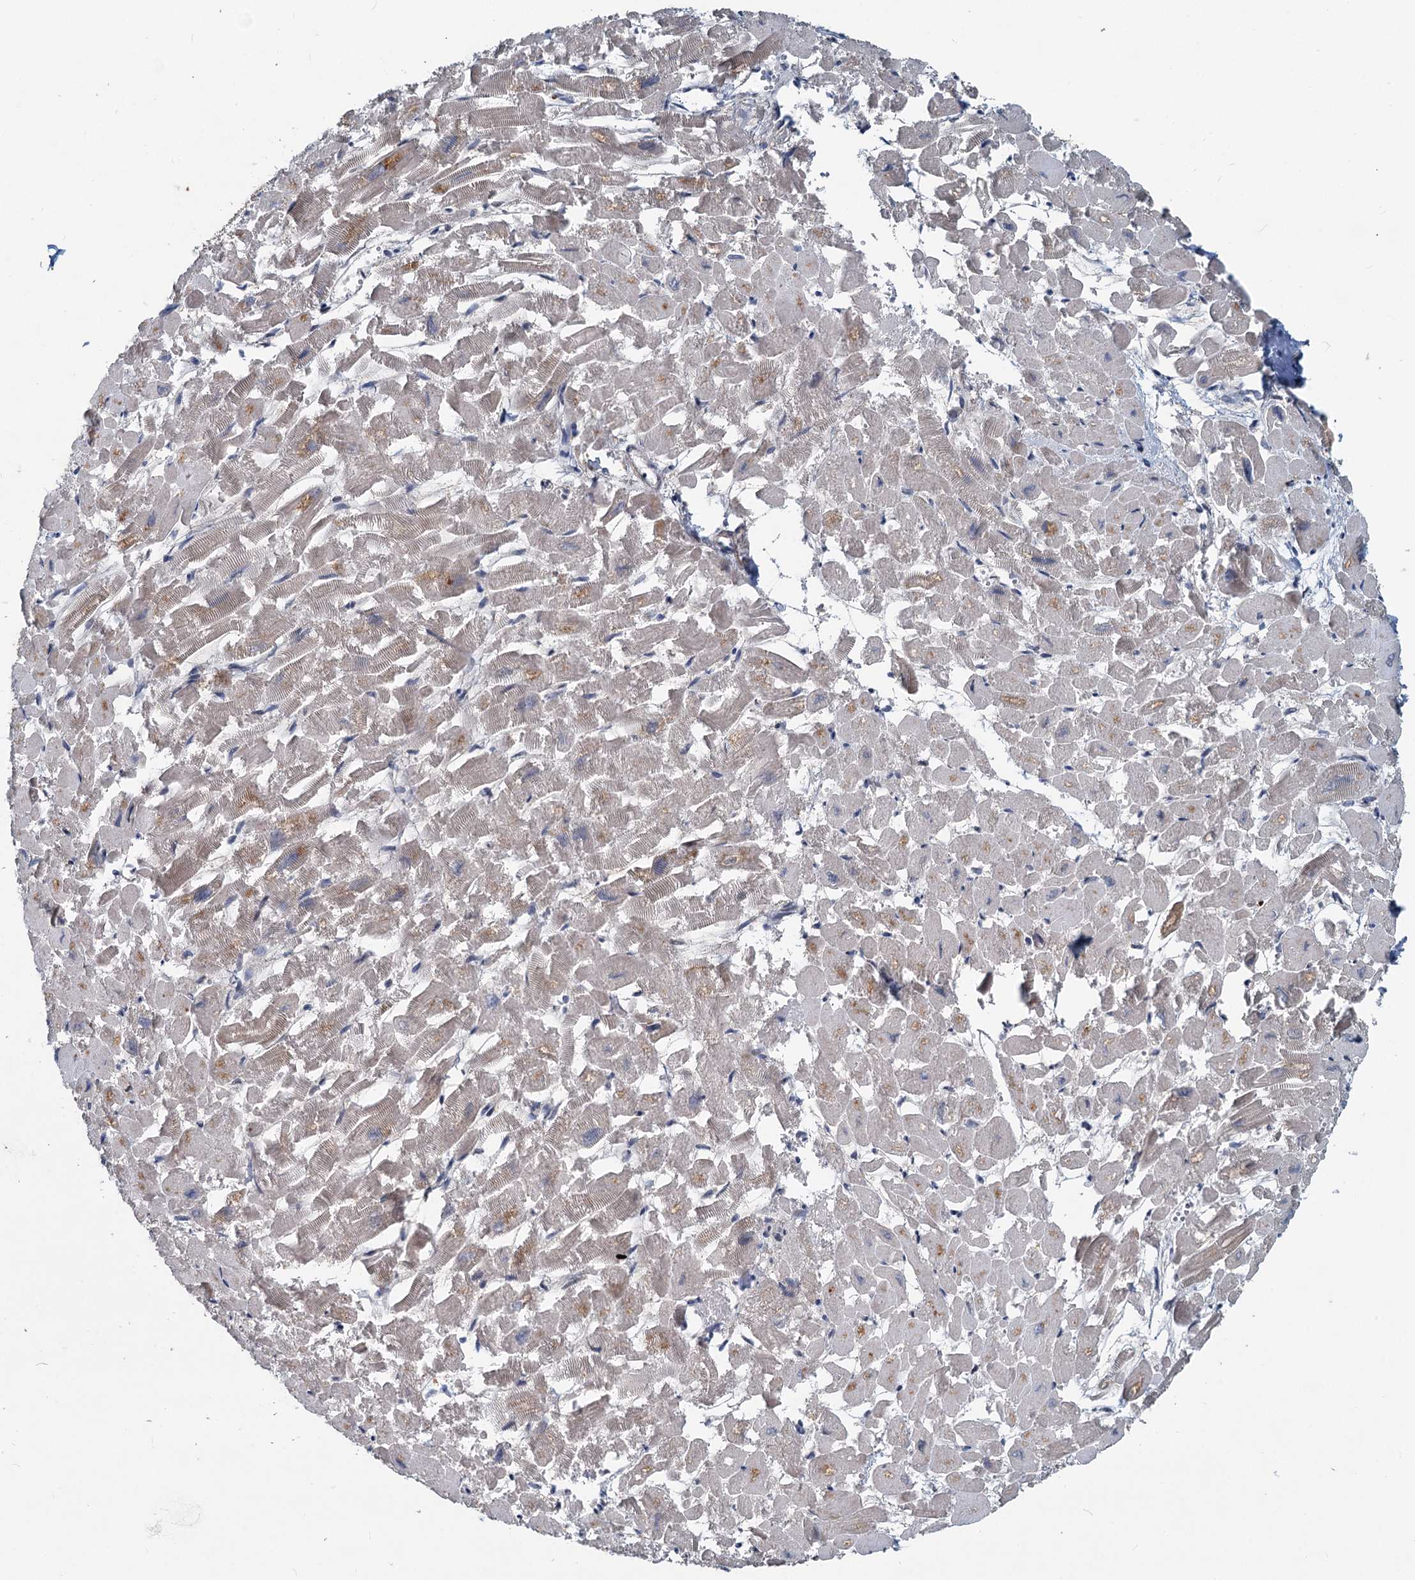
{"staining": {"intensity": "moderate", "quantity": "25%-75%", "location": "cytoplasmic/membranous"}, "tissue": "heart muscle", "cell_type": "Cardiomyocytes", "image_type": "normal", "snomed": [{"axis": "morphology", "description": "Normal tissue, NOS"}, {"axis": "topography", "description": "Heart"}], "caption": "A brown stain shows moderate cytoplasmic/membranous expression of a protein in cardiomyocytes of unremarkable heart muscle.", "gene": "RITA1", "patient": {"sex": "male", "age": 54}}